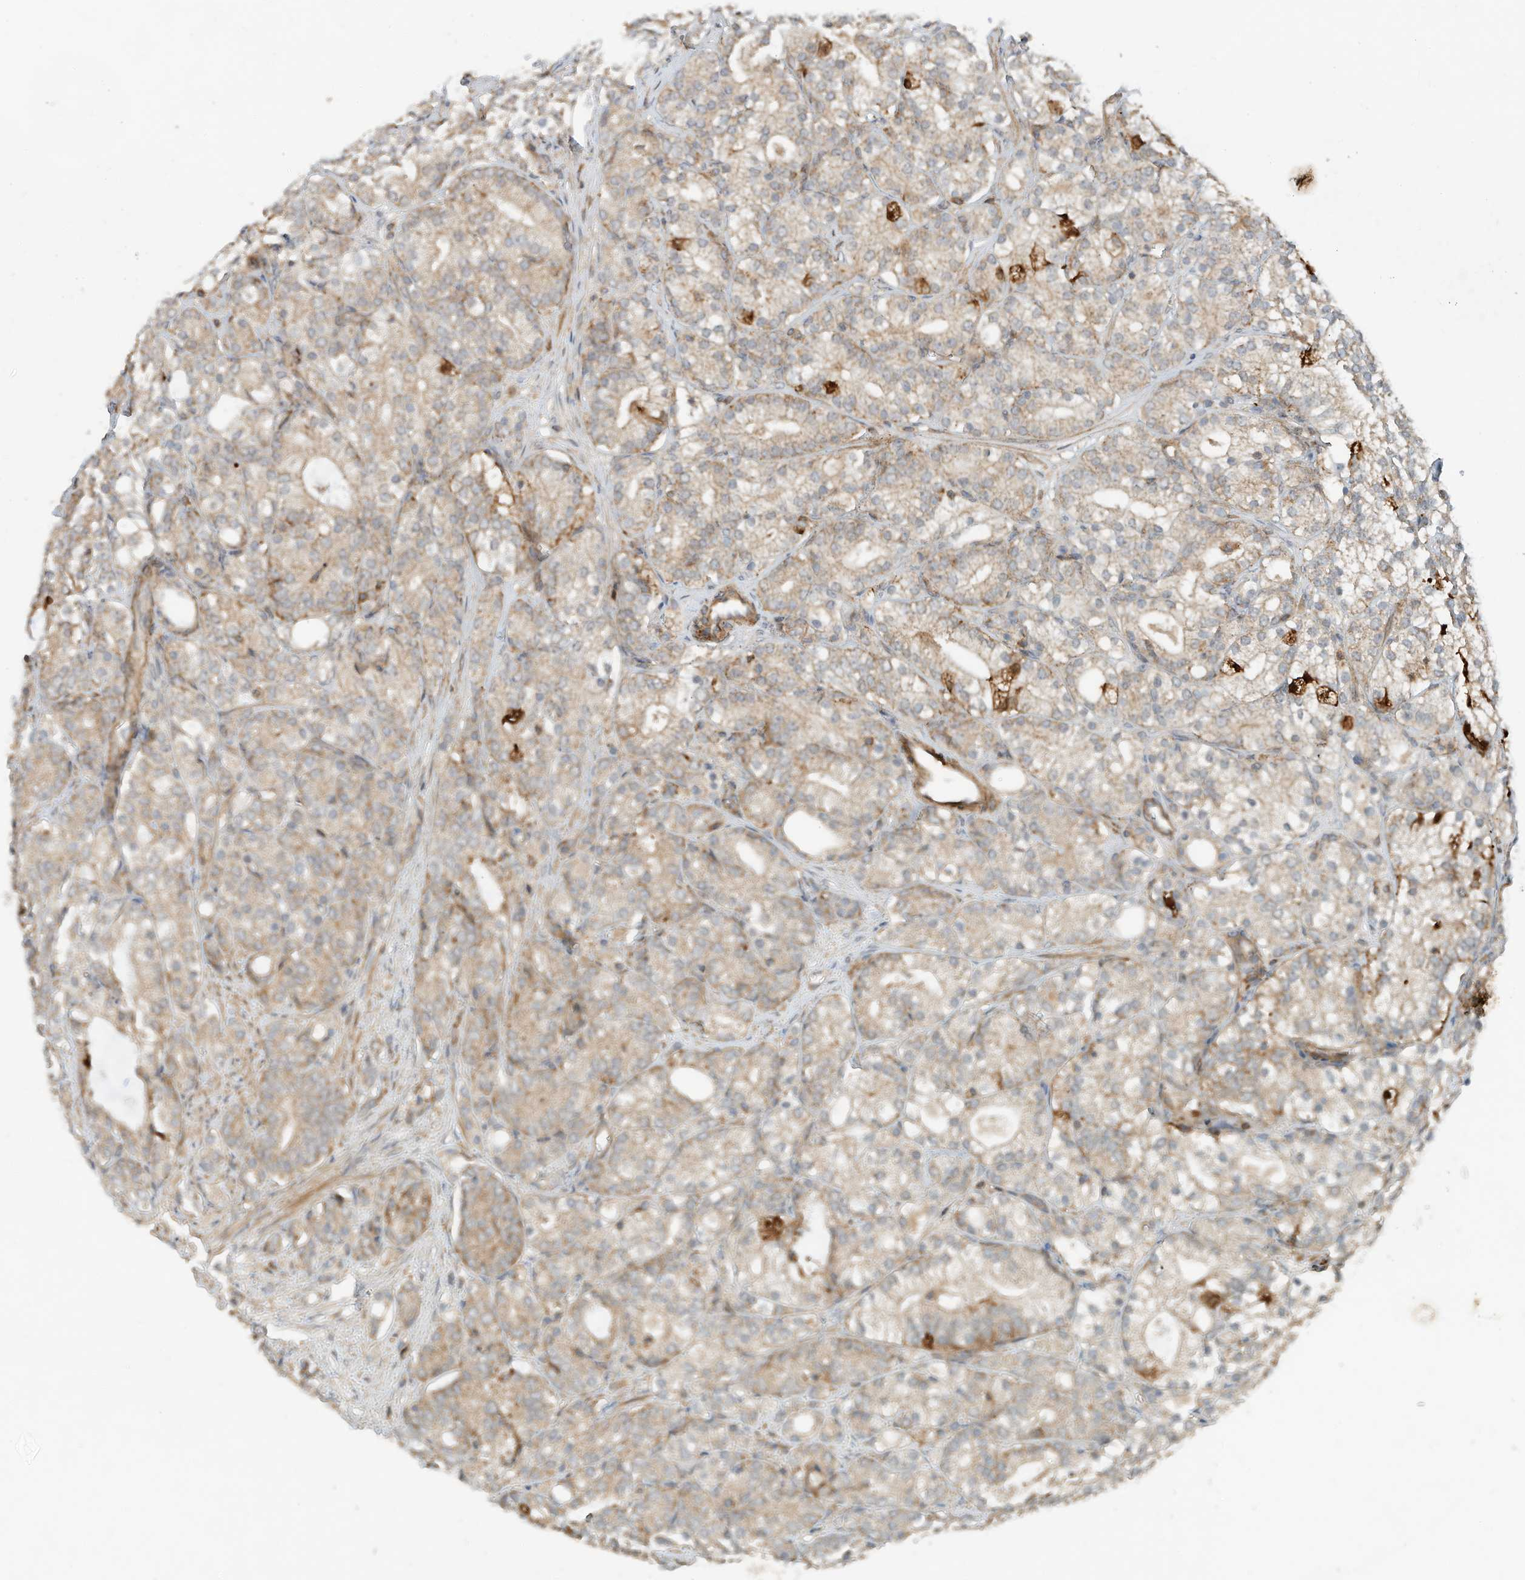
{"staining": {"intensity": "moderate", "quantity": "25%-75%", "location": "cytoplasmic/membranous"}, "tissue": "prostate cancer", "cell_type": "Tumor cells", "image_type": "cancer", "snomed": [{"axis": "morphology", "description": "Adenocarcinoma, High grade"}, {"axis": "topography", "description": "Prostate"}], "caption": "High-grade adenocarcinoma (prostate) tissue shows moderate cytoplasmic/membranous positivity in about 25%-75% of tumor cells", "gene": "CPAMD8", "patient": {"sex": "male", "age": 57}}